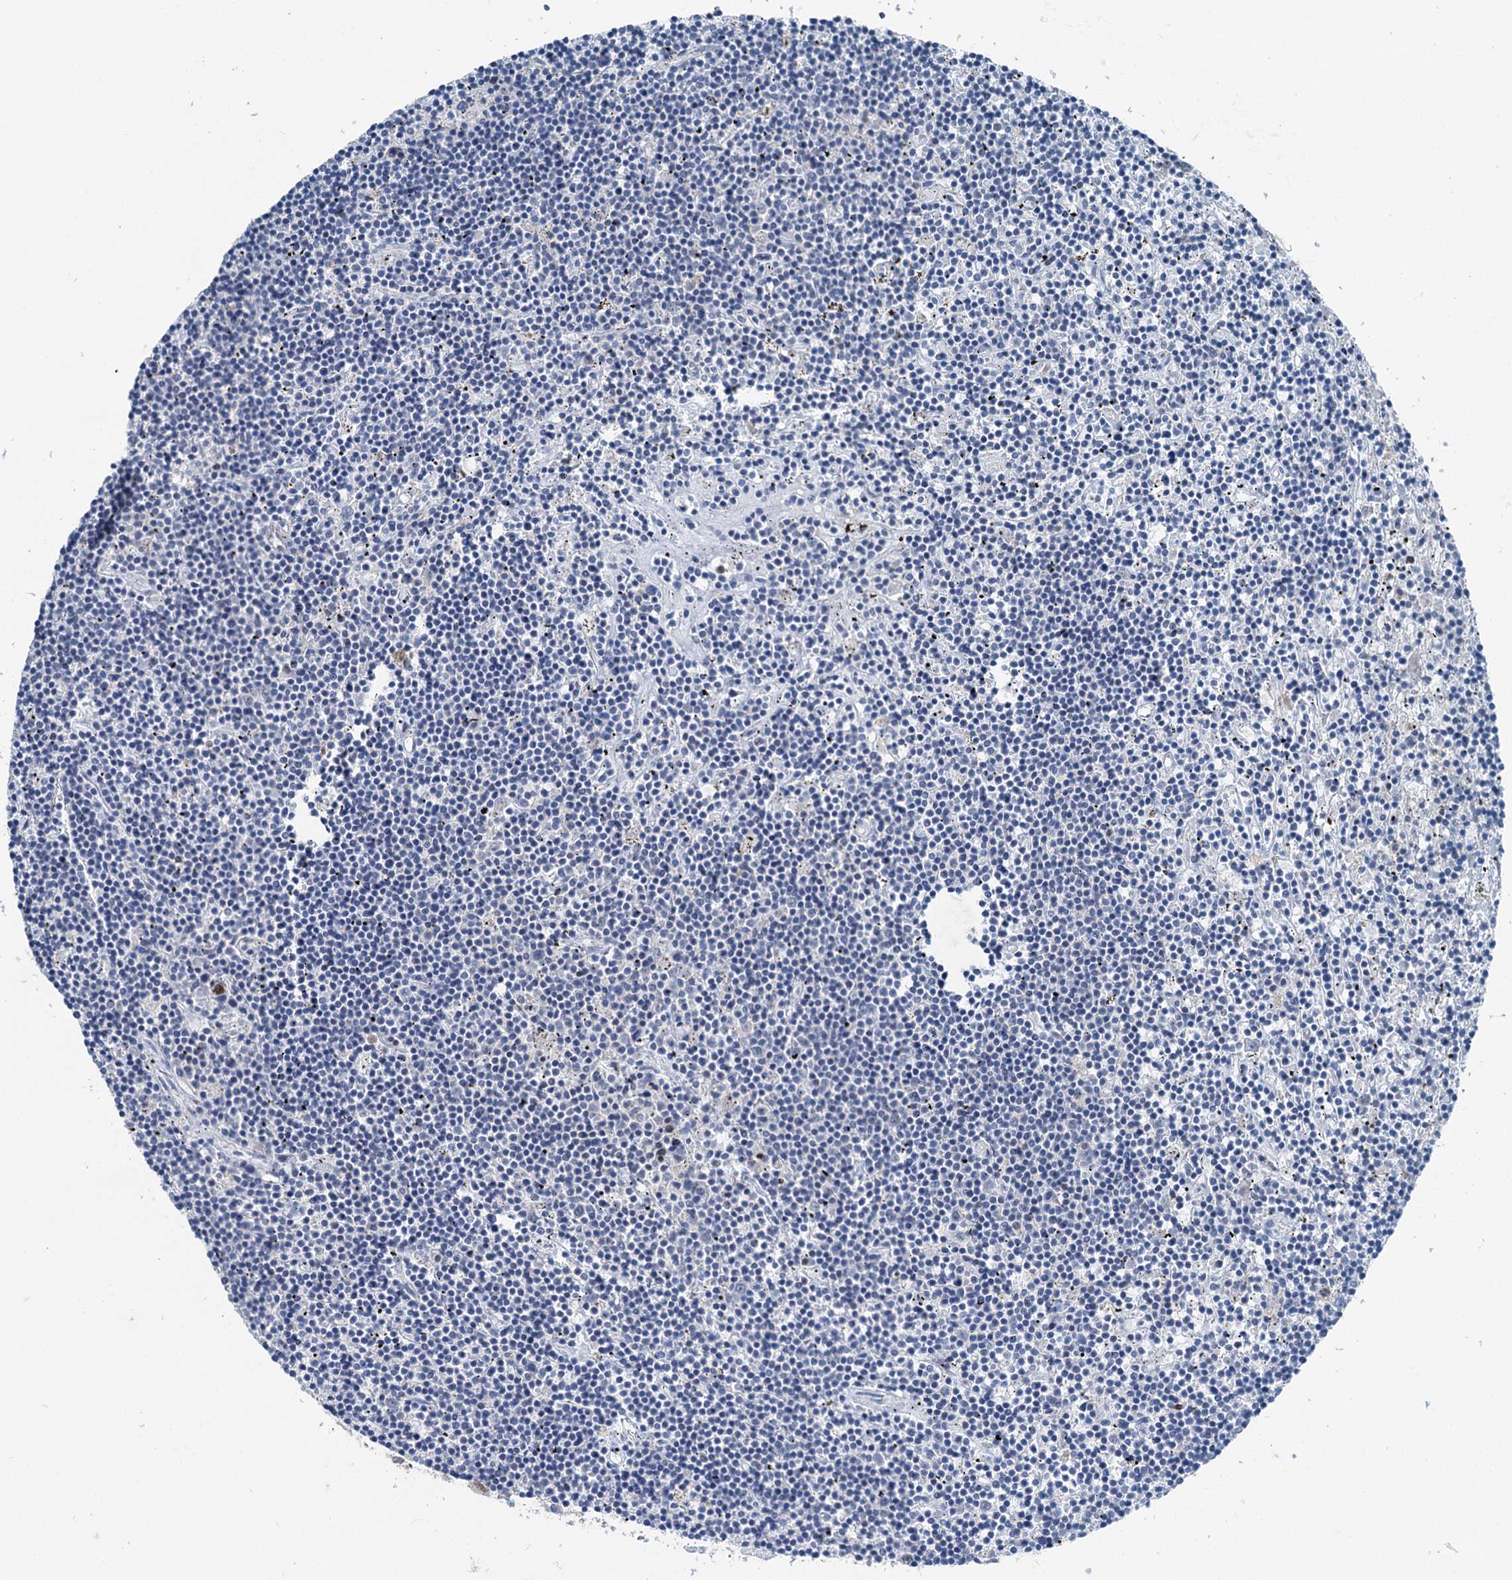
{"staining": {"intensity": "negative", "quantity": "none", "location": "none"}, "tissue": "lymphoma", "cell_type": "Tumor cells", "image_type": "cancer", "snomed": [{"axis": "morphology", "description": "Malignant lymphoma, non-Hodgkin's type, Low grade"}, {"axis": "topography", "description": "Spleen"}], "caption": "Human lymphoma stained for a protein using immunohistochemistry (IHC) reveals no expression in tumor cells.", "gene": "ELP4", "patient": {"sex": "male", "age": 76}}